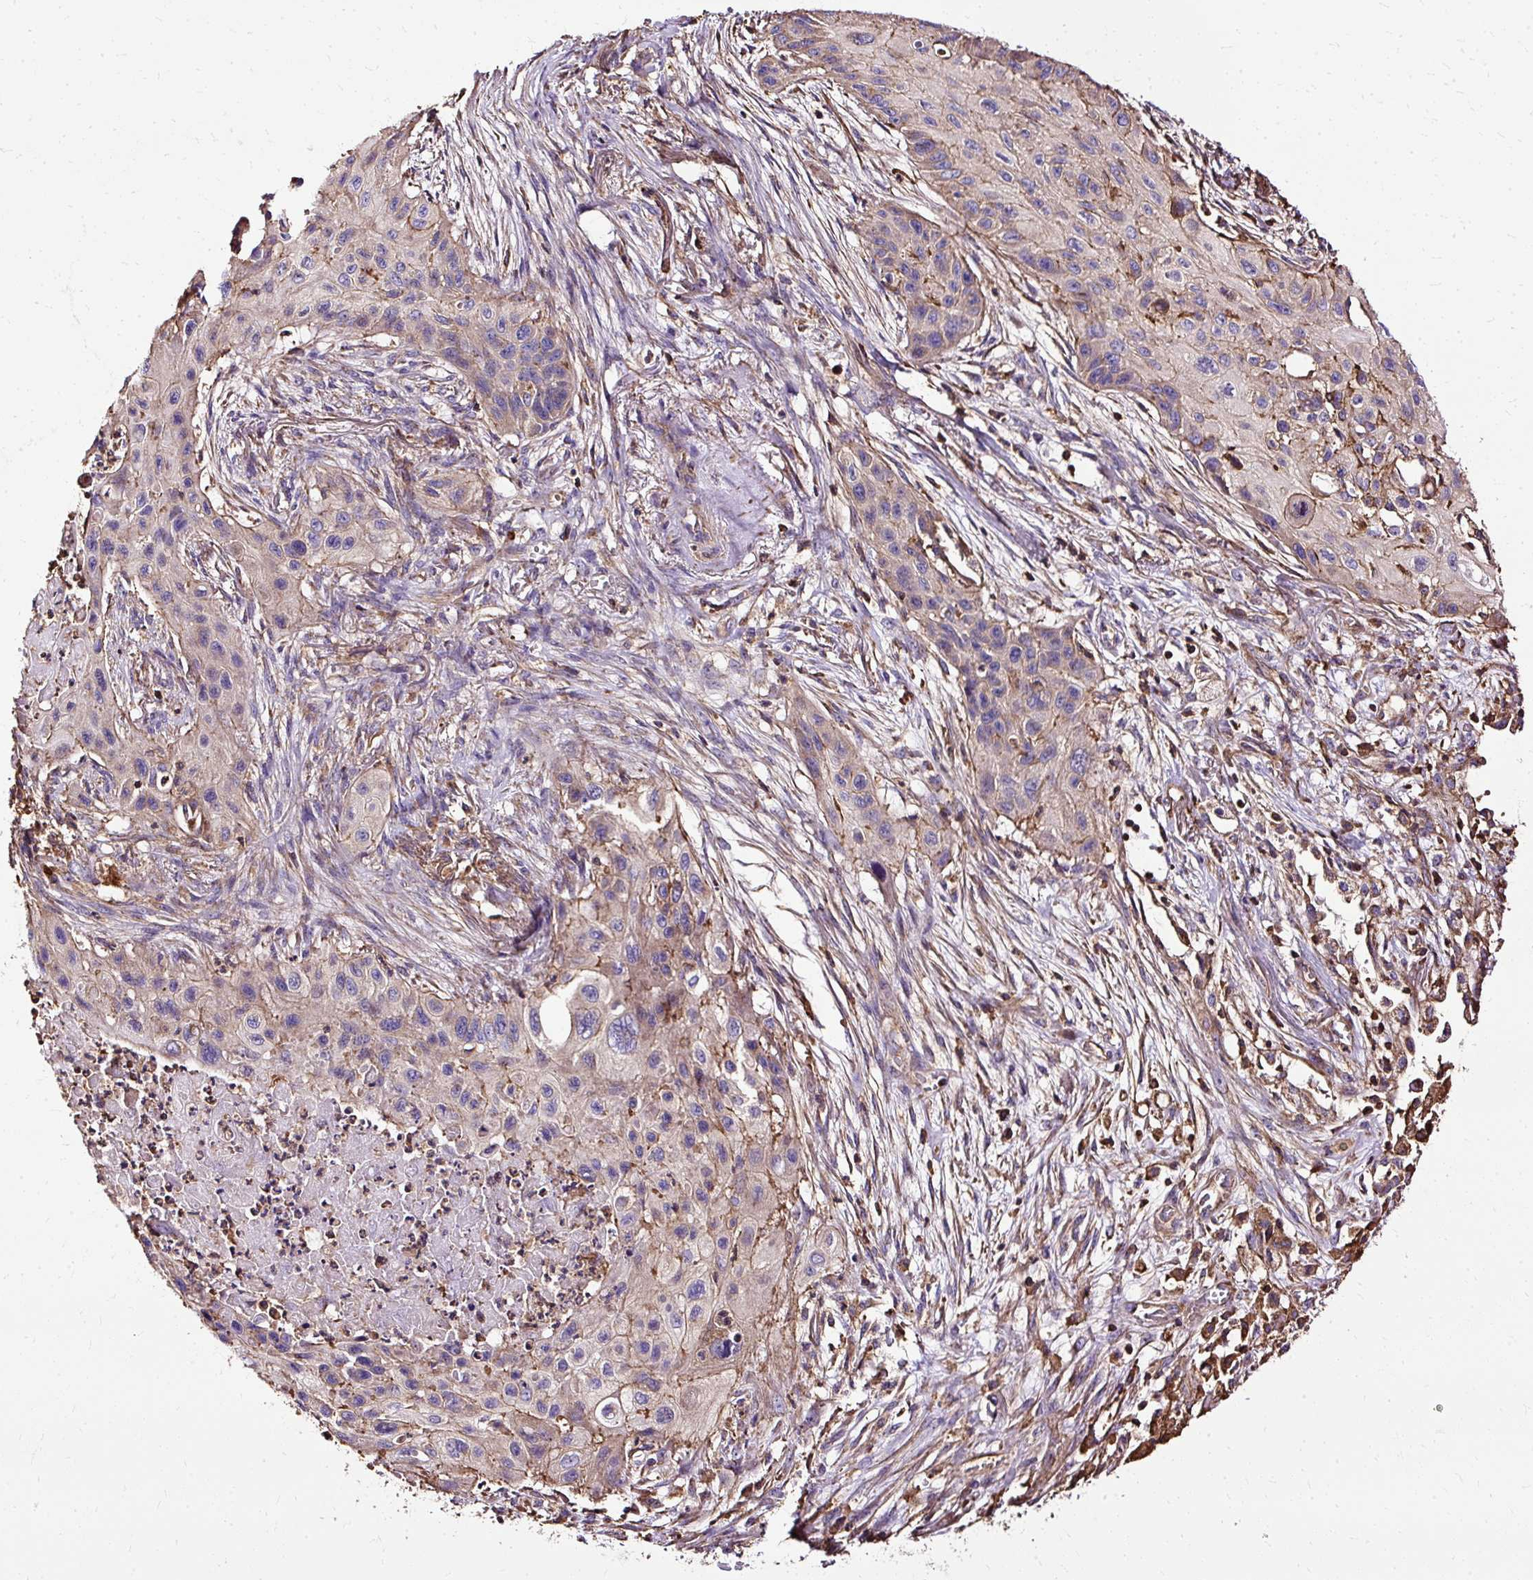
{"staining": {"intensity": "weak", "quantity": "<25%", "location": "cytoplasmic/membranous"}, "tissue": "lung cancer", "cell_type": "Tumor cells", "image_type": "cancer", "snomed": [{"axis": "morphology", "description": "Squamous cell carcinoma, NOS"}, {"axis": "topography", "description": "Lung"}], "caption": "DAB immunohistochemical staining of lung cancer (squamous cell carcinoma) exhibits no significant positivity in tumor cells.", "gene": "KLHL11", "patient": {"sex": "male", "age": 71}}